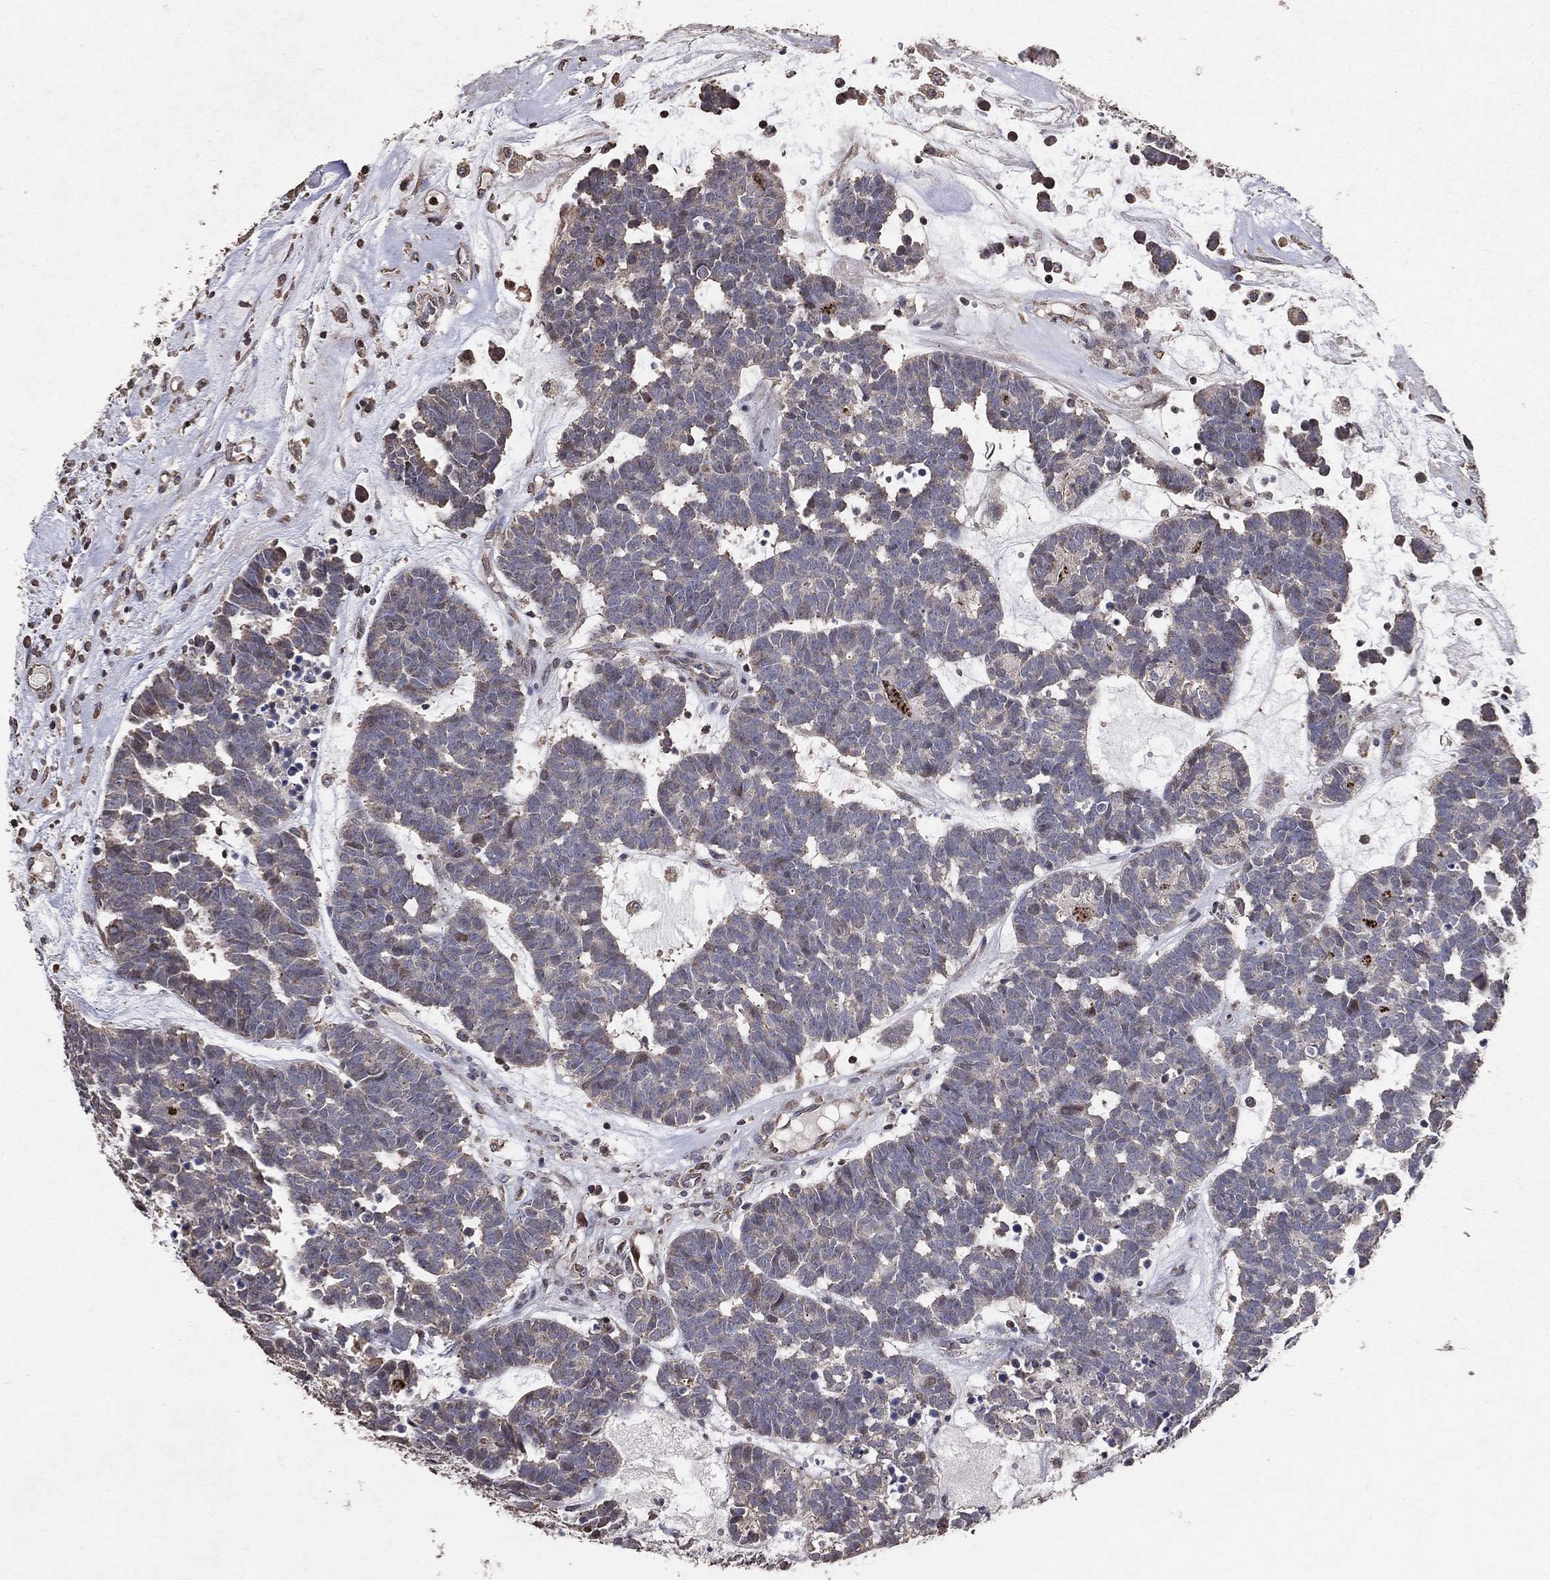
{"staining": {"intensity": "negative", "quantity": "none", "location": "none"}, "tissue": "head and neck cancer", "cell_type": "Tumor cells", "image_type": "cancer", "snomed": [{"axis": "morphology", "description": "Adenocarcinoma, NOS"}, {"axis": "topography", "description": "Head-Neck"}], "caption": "Immunohistochemistry of human head and neck adenocarcinoma demonstrates no staining in tumor cells.", "gene": "LY6K", "patient": {"sex": "female", "age": 81}}